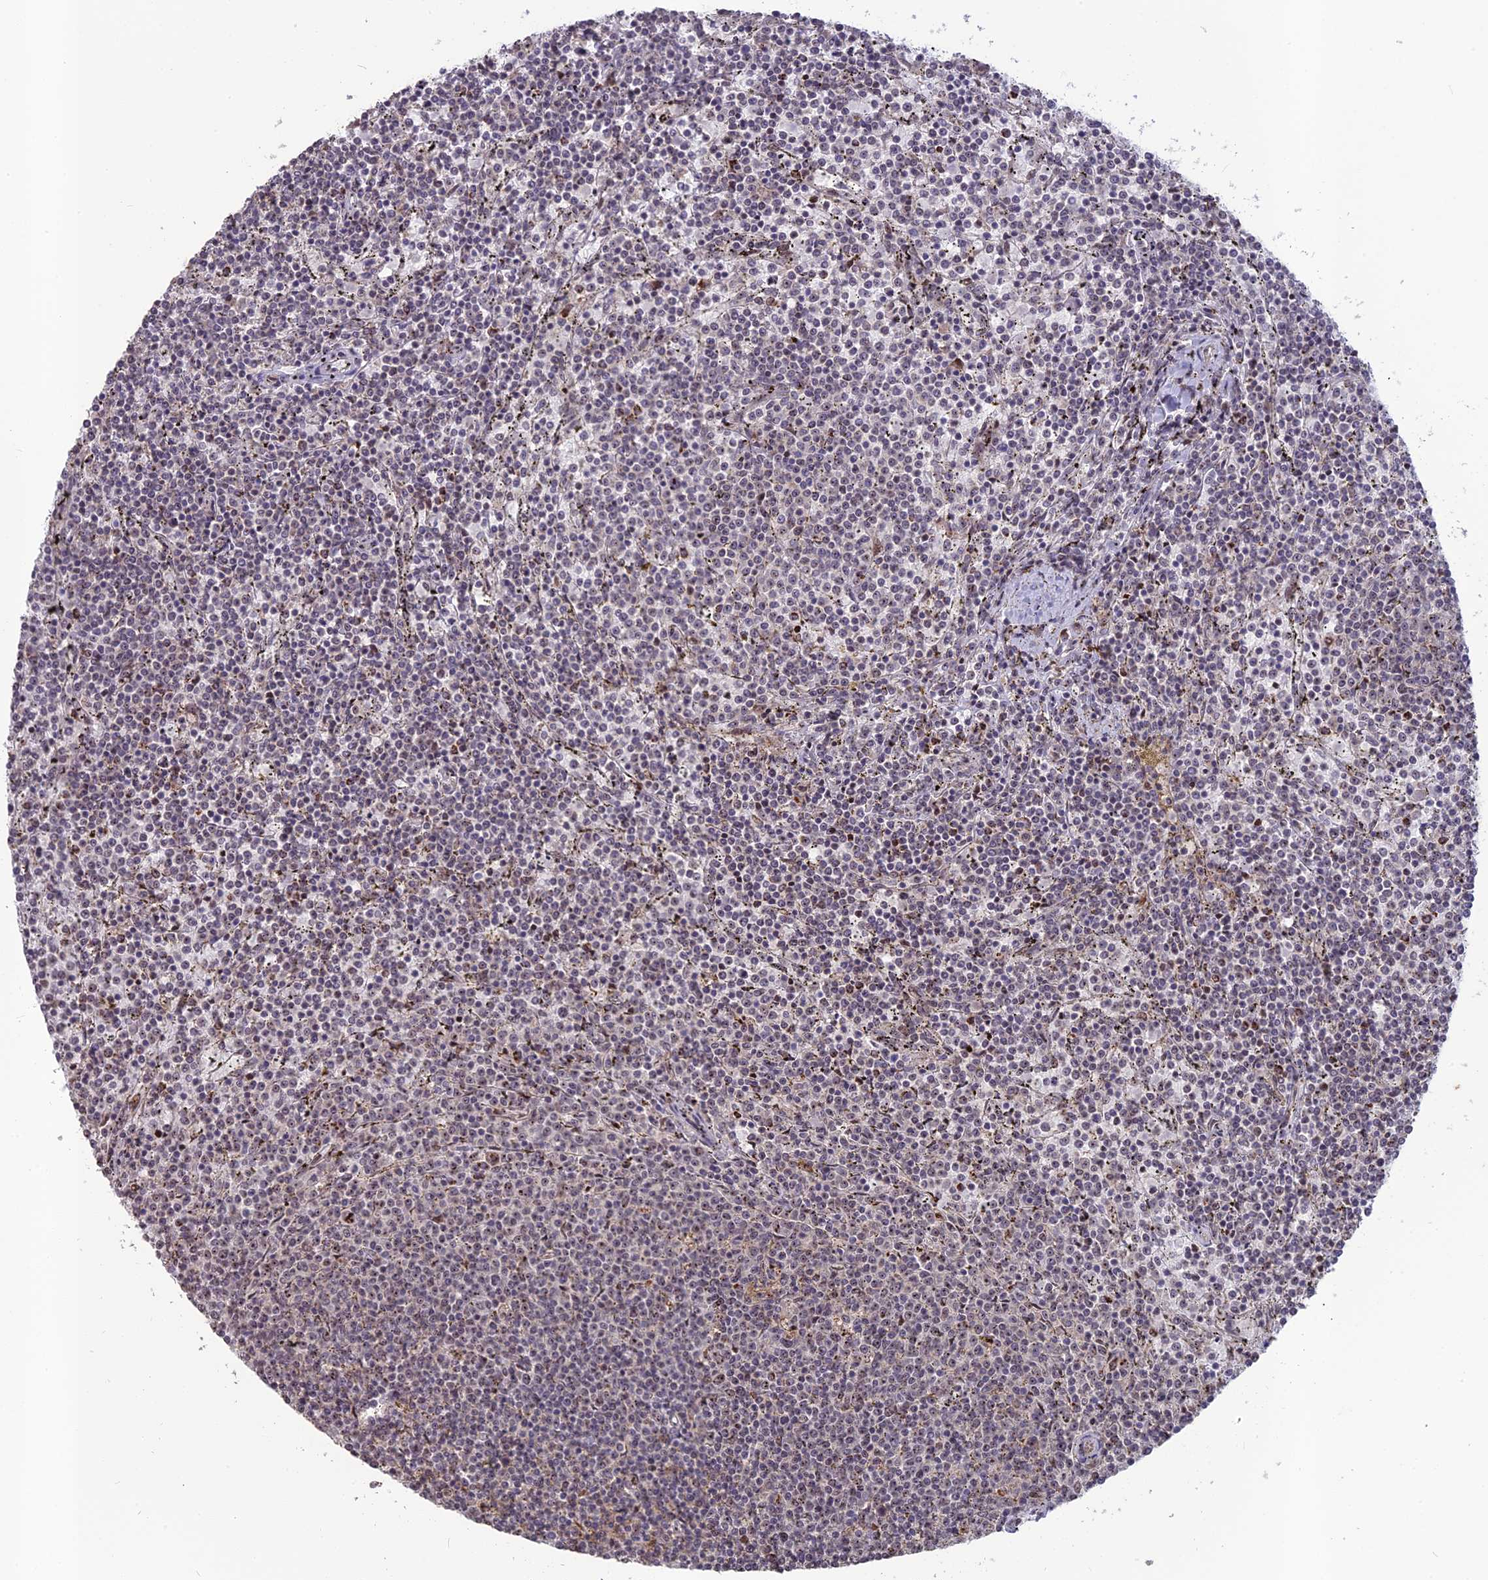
{"staining": {"intensity": "weak", "quantity": "<25%", "location": "nuclear"}, "tissue": "lymphoma", "cell_type": "Tumor cells", "image_type": "cancer", "snomed": [{"axis": "morphology", "description": "Malignant lymphoma, non-Hodgkin's type, Low grade"}, {"axis": "topography", "description": "Spleen"}], "caption": "The immunohistochemistry image has no significant positivity in tumor cells of lymphoma tissue.", "gene": "FAM131A", "patient": {"sex": "female", "age": 50}}